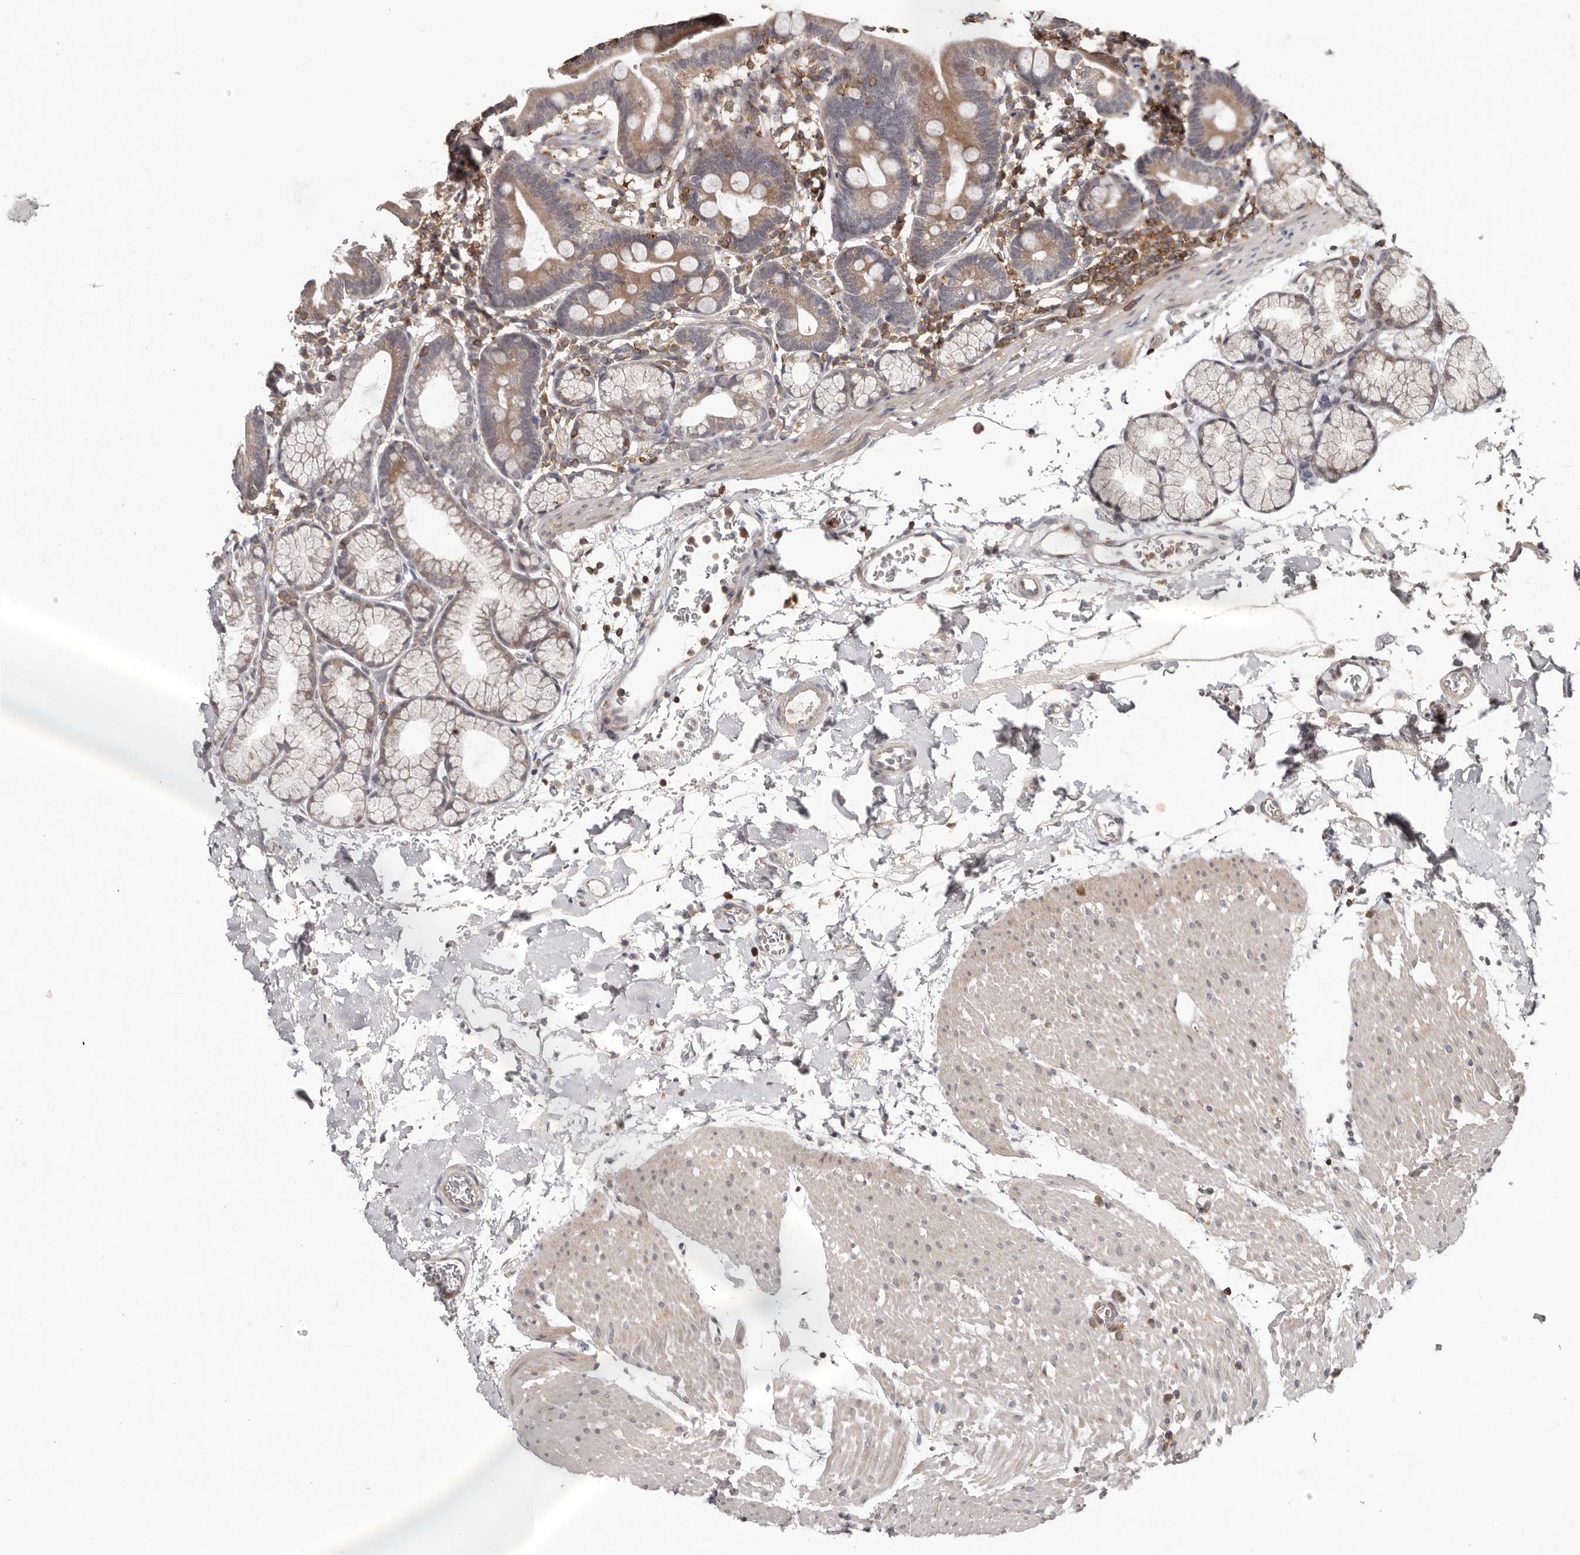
{"staining": {"intensity": "weak", "quantity": "<25%", "location": "cytoplasmic/membranous"}, "tissue": "duodenum", "cell_type": "Glandular cells", "image_type": "normal", "snomed": [{"axis": "morphology", "description": "Normal tissue, NOS"}, {"axis": "topography", "description": "Duodenum"}], "caption": "A high-resolution histopathology image shows IHC staining of normal duodenum, which reveals no significant expression in glandular cells.", "gene": "ANKRD44", "patient": {"sex": "male", "age": 54}}